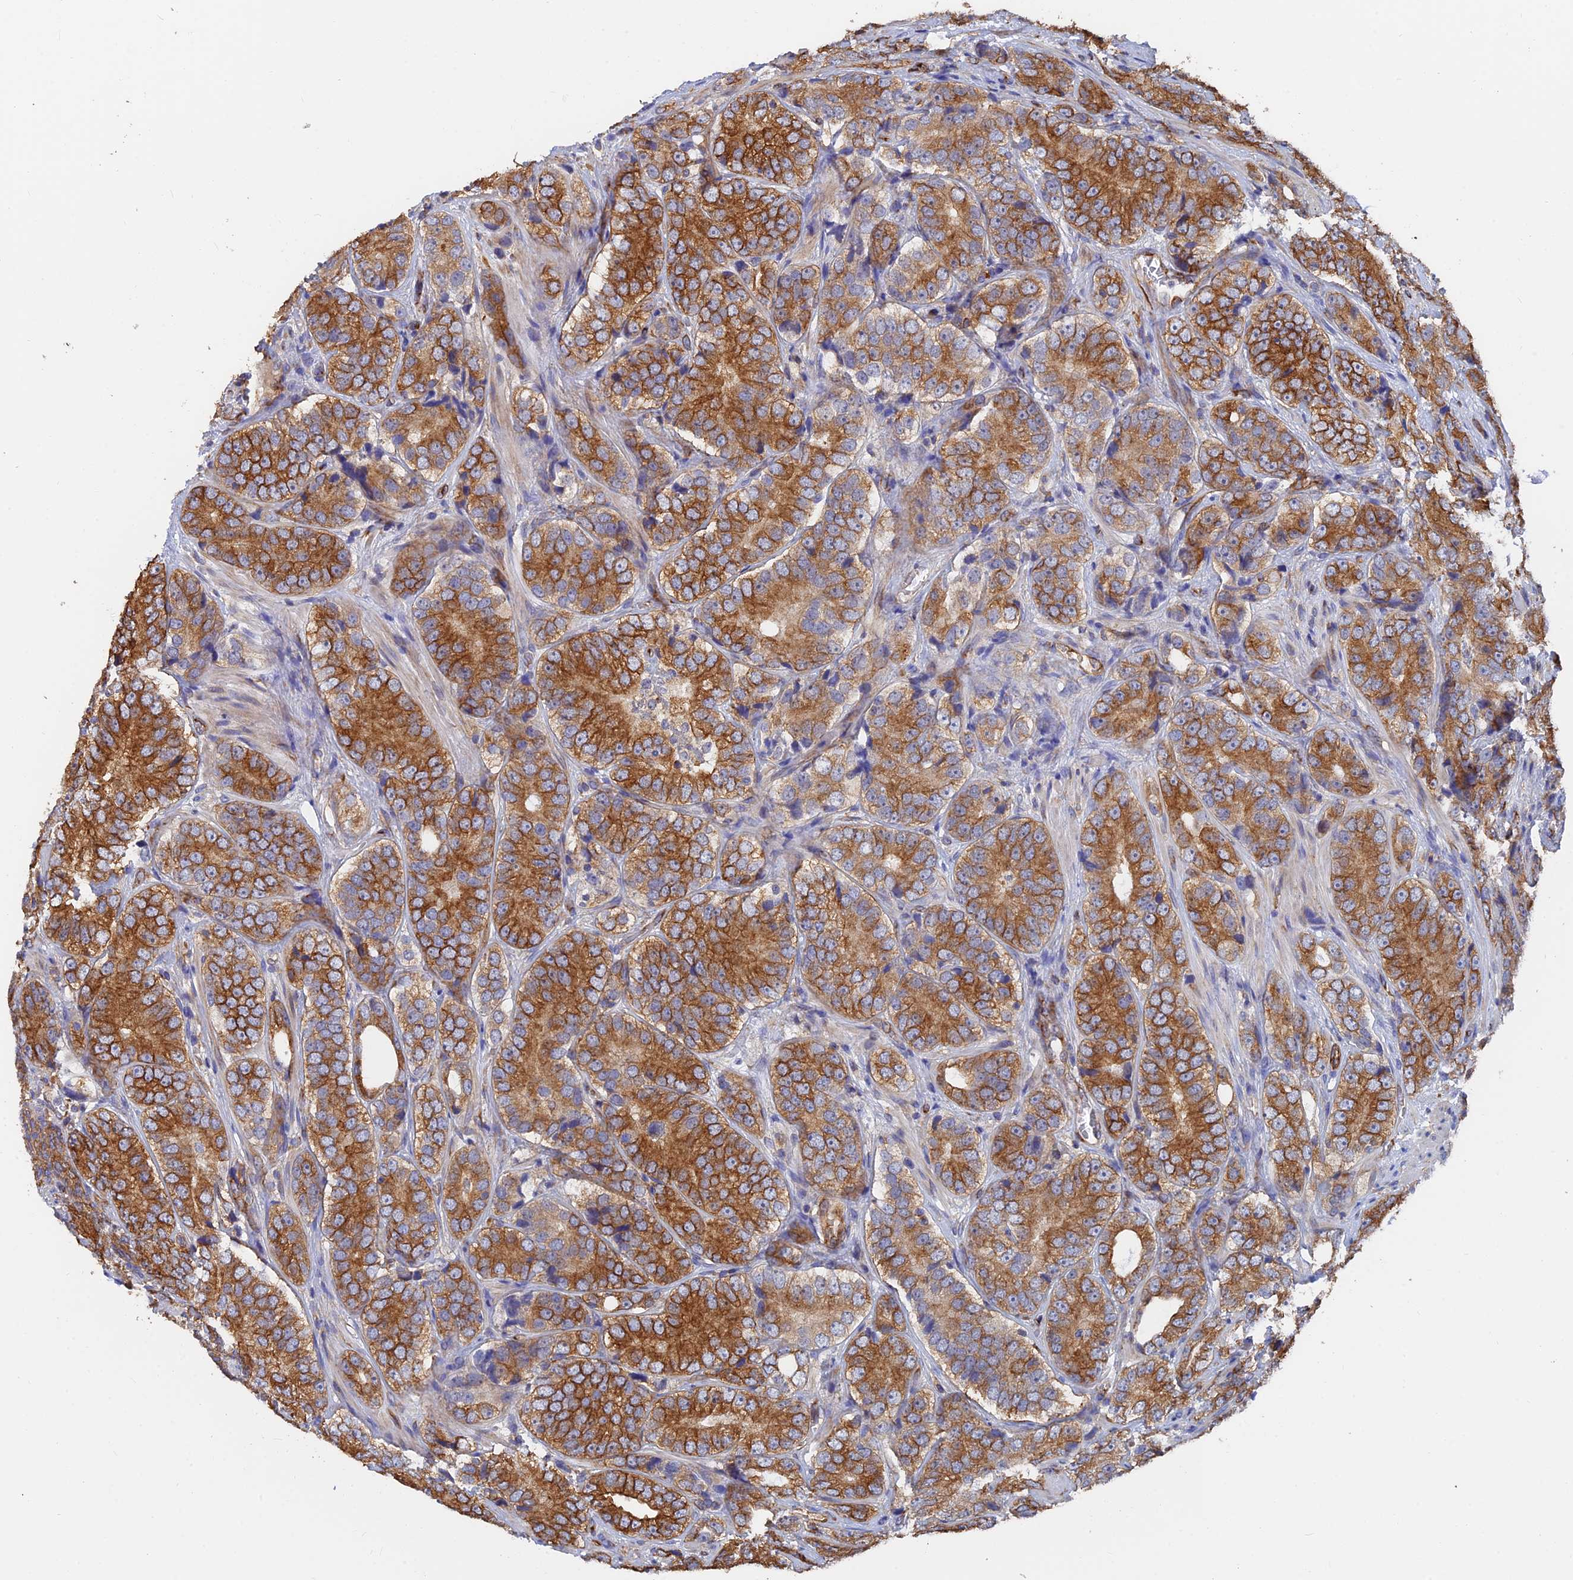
{"staining": {"intensity": "strong", "quantity": ">75%", "location": "cytoplasmic/membranous"}, "tissue": "prostate cancer", "cell_type": "Tumor cells", "image_type": "cancer", "snomed": [{"axis": "morphology", "description": "Adenocarcinoma, High grade"}, {"axis": "topography", "description": "Prostate"}], "caption": "Tumor cells show high levels of strong cytoplasmic/membranous positivity in about >75% of cells in prostate adenocarcinoma (high-grade).", "gene": "WBP11", "patient": {"sex": "male", "age": 56}}